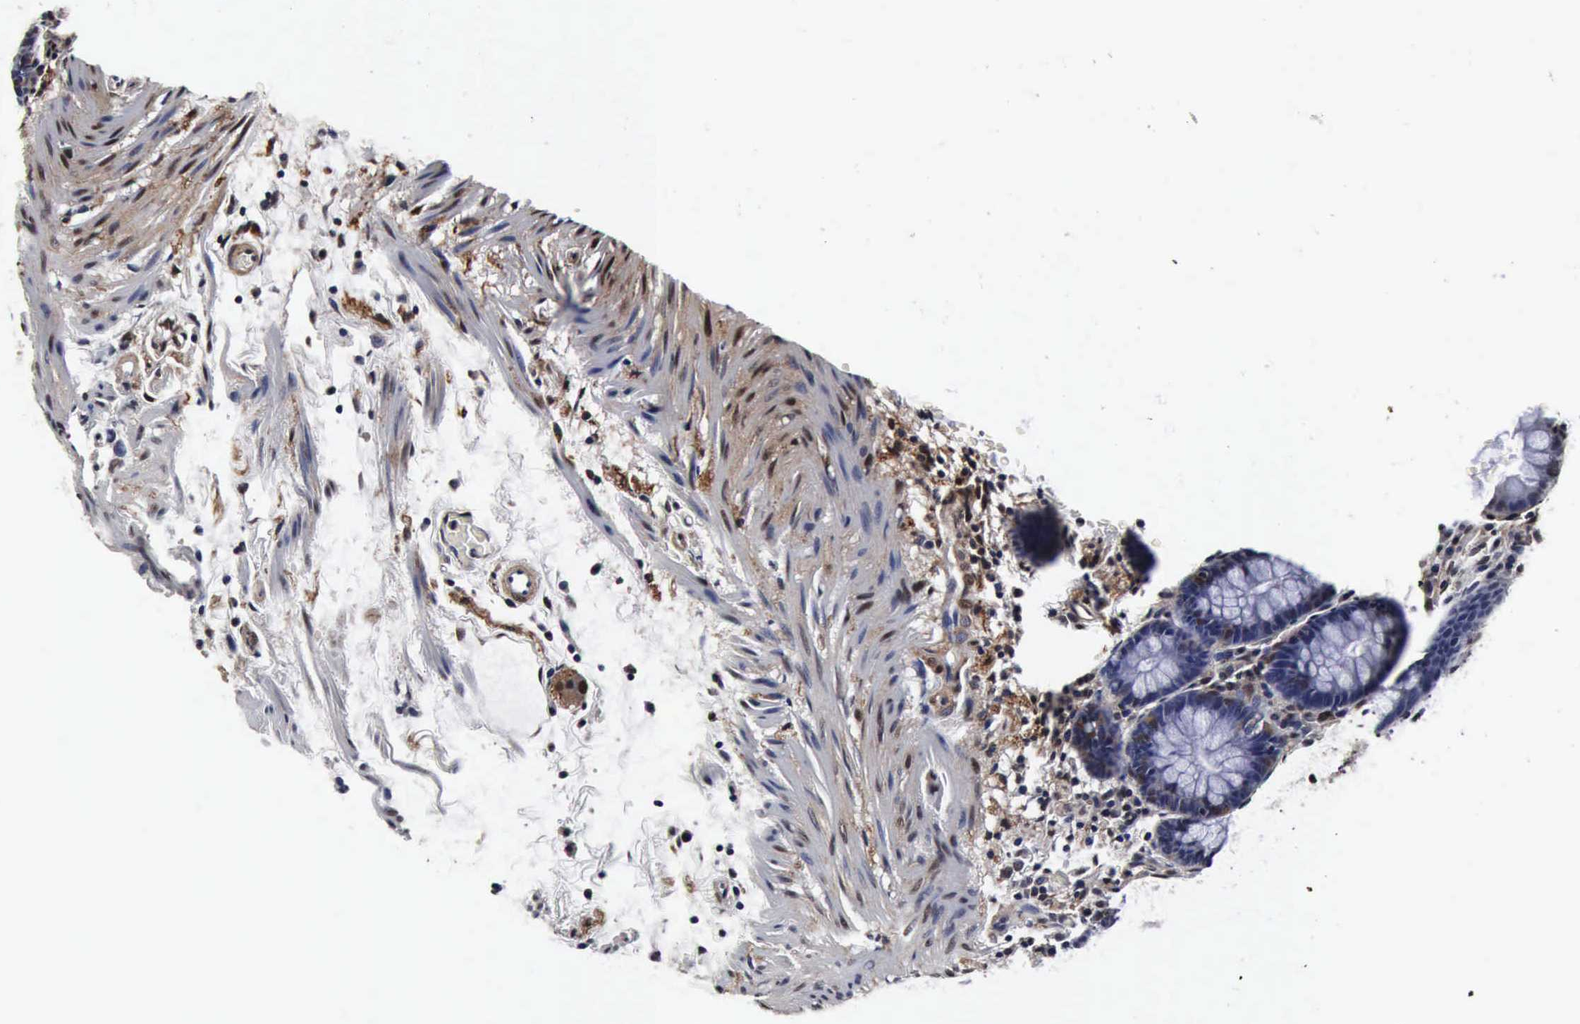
{"staining": {"intensity": "weak", "quantity": "<25%", "location": "cytoplasmic/membranous"}, "tissue": "rectum", "cell_type": "Glandular cells", "image_type": "normal", "snomed": [{"axis": "morphology", "description": "Normal tissue, NOS"}, {"axis": "topography", "description": "Rectum"}], "caption": "A photomicrograph of human rectum is negative for staining in glandular cells. (Brightfield microscopy of DAB immunohistochemistry (IHC) at high magnification).", "gene": "UBC", "patient": {"sex": "male", "age": 92}}